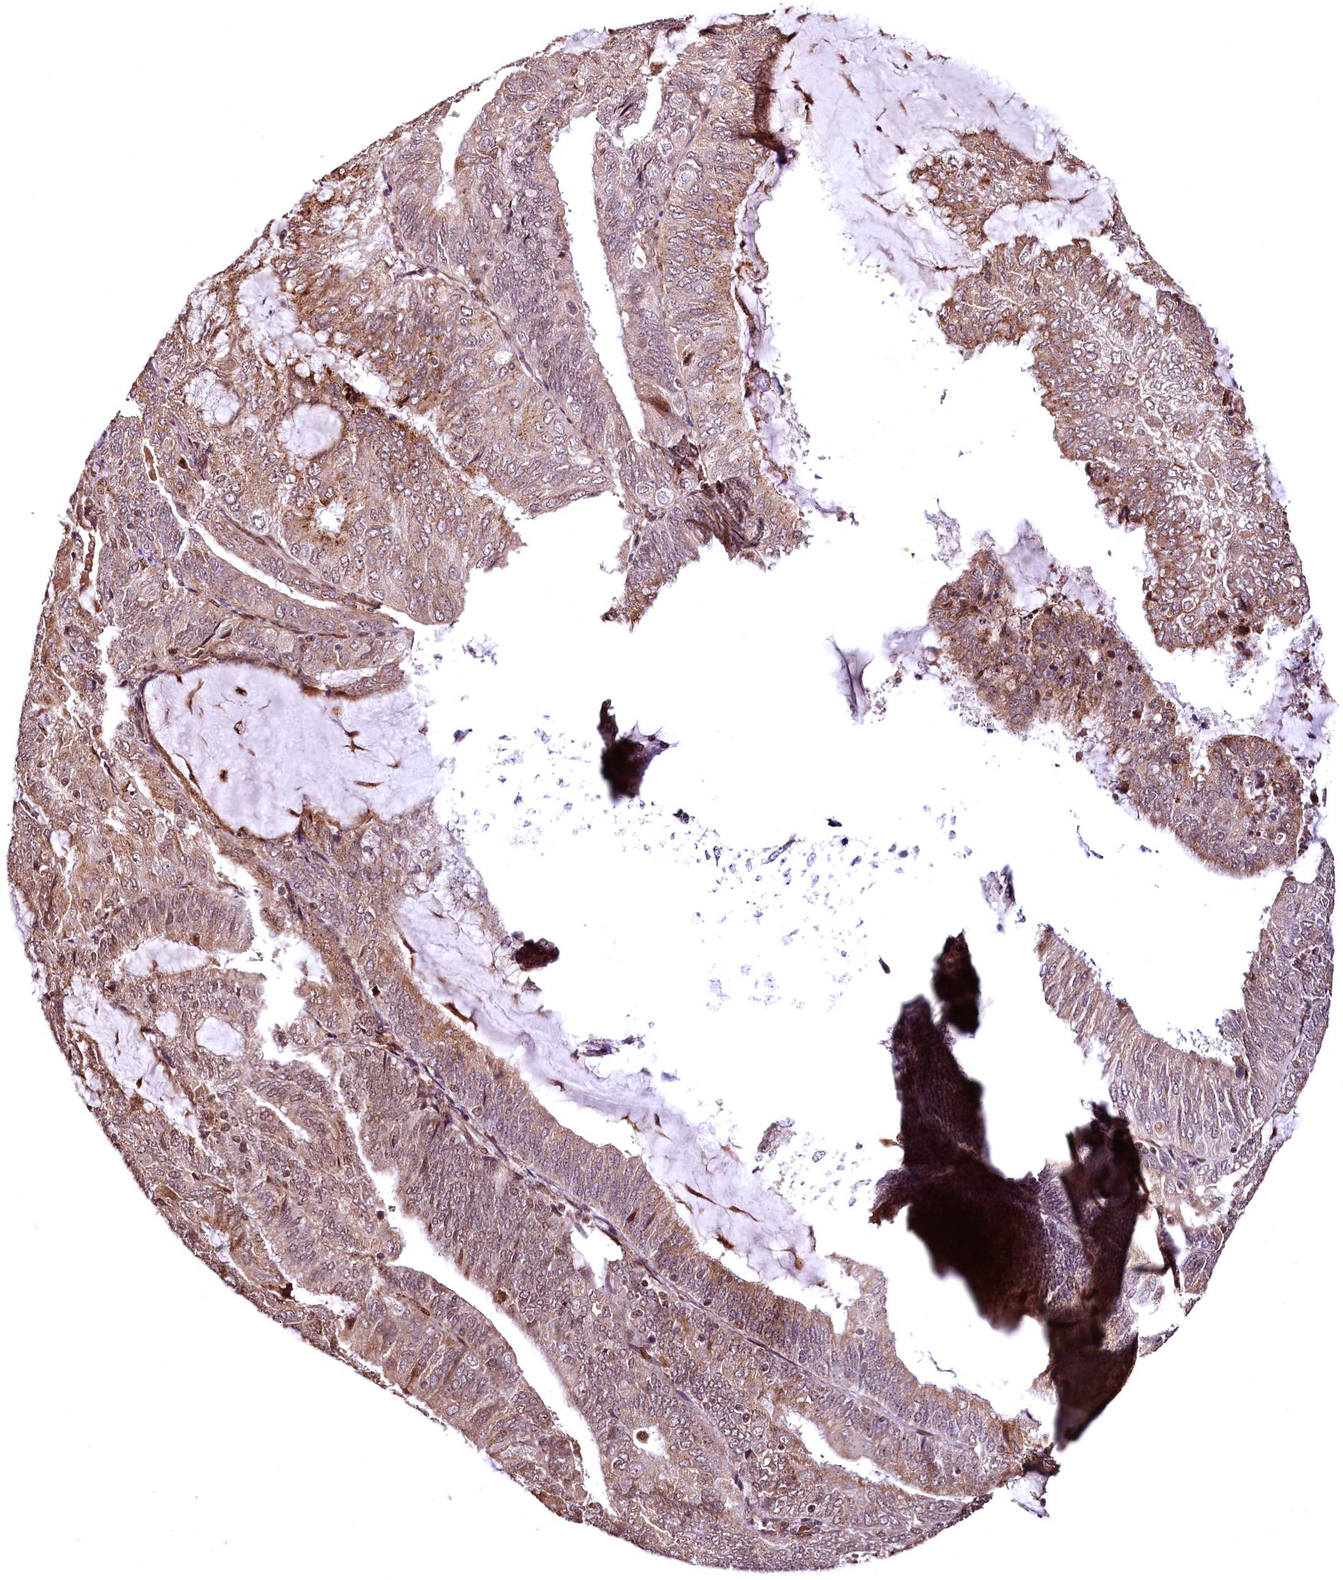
{"staining": {"intensity": "moderate", "quantity": ">75%", "location": "cytoplasmic/membranous"}, "tissue": "endometrial cancer", "cell_type": "Tumor cells", "image_type": "cancer", "snomed": [{"axis": "morphology", "description": "Adenocarcinoma, NOS"}, {"axis": "topography", "description": "Endometrium"}], "caption": "Protein expression analysis of endometrial adenocarcinoma reveals moderate cytoplasmic/membranous positivity in about >75% of tumor cells. (DAB = brown stain, brightfield microscopy at high magnification).", "gene": "PDS5B", "patient": {"sex": "female", "age": 81}}